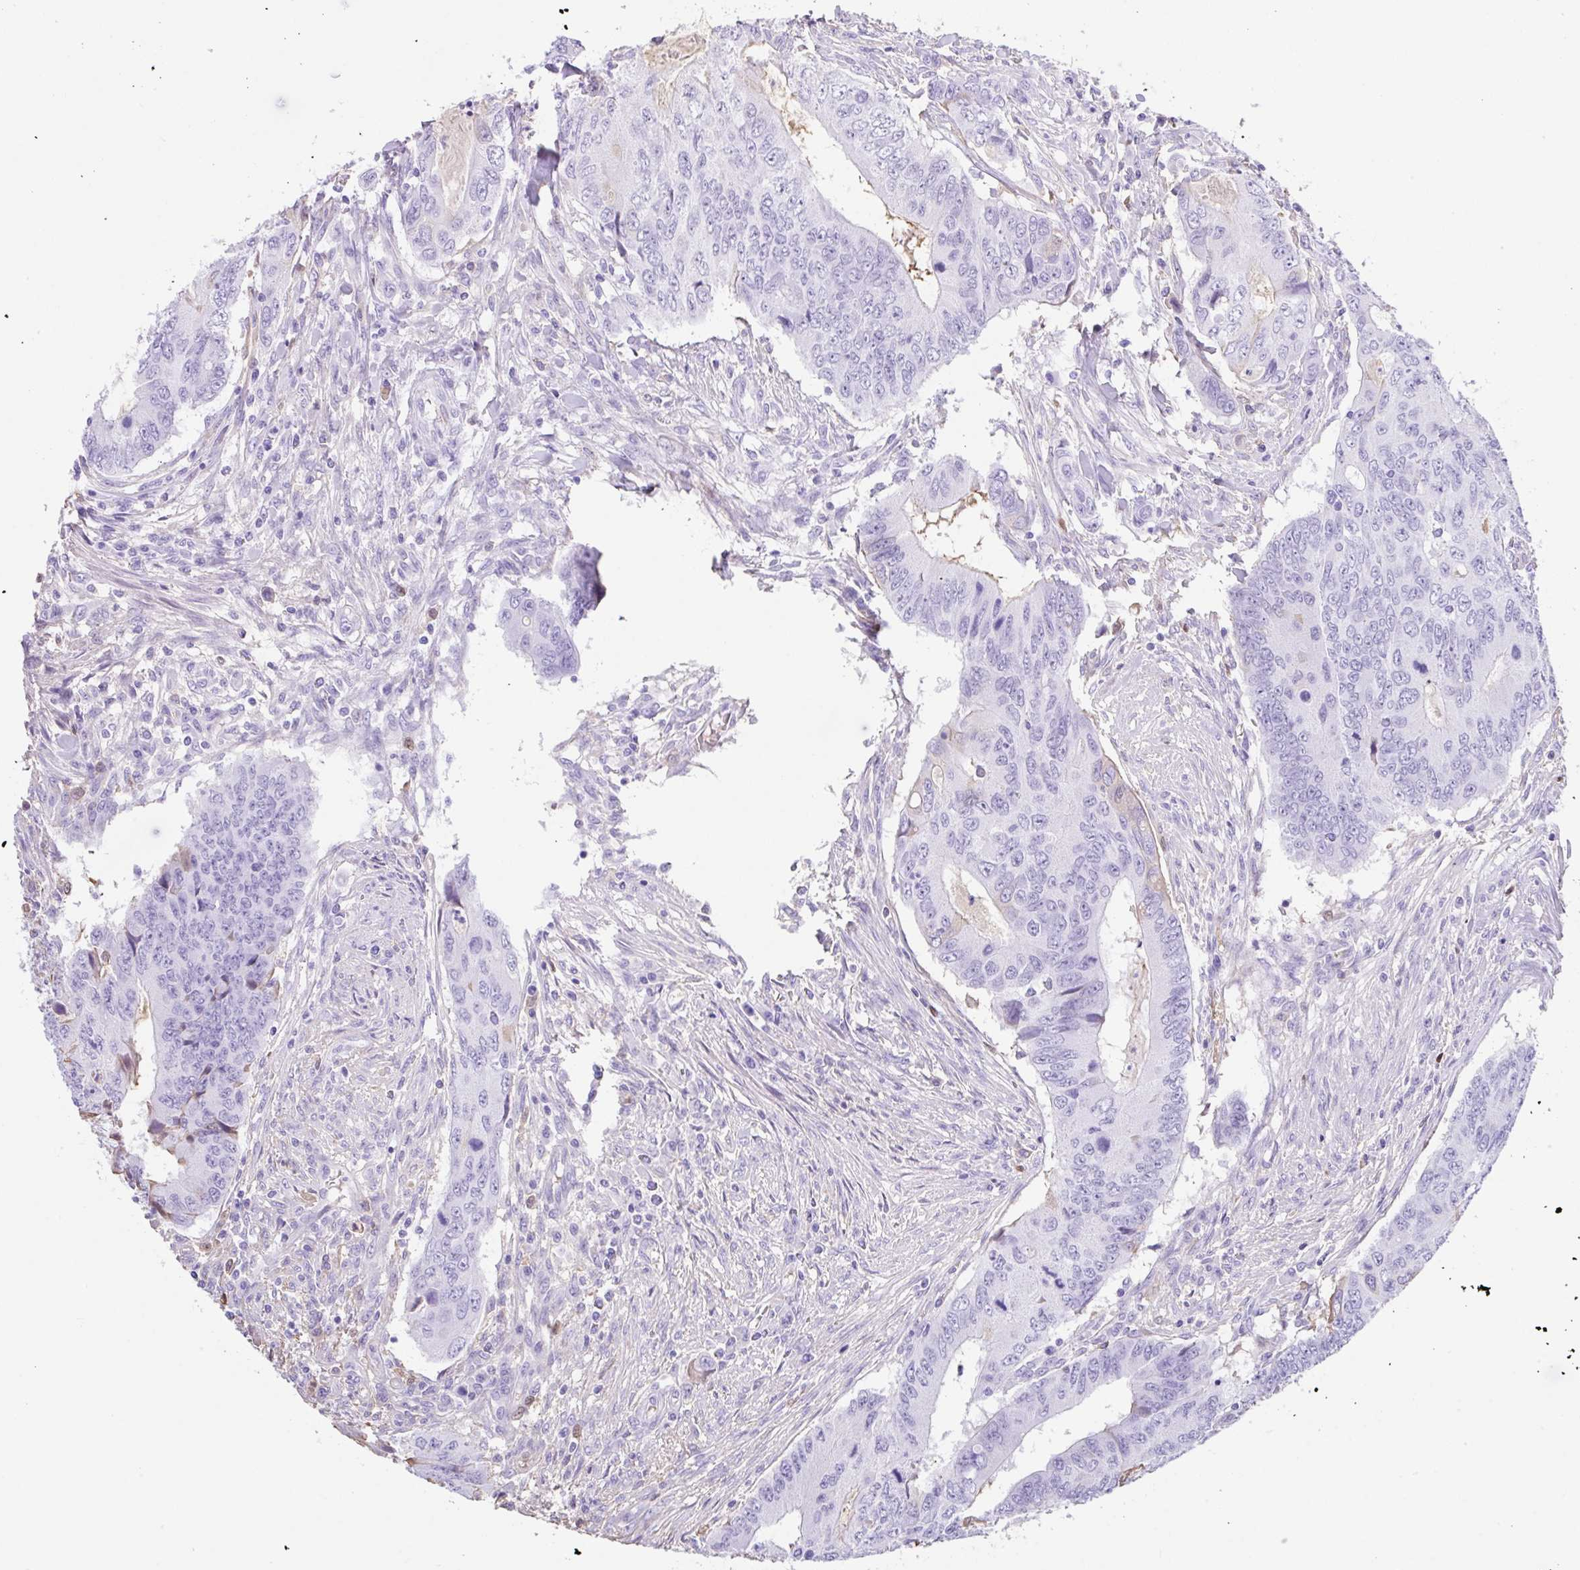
{"staining": {"intensity": "negative", "quantity": "none", "location": "none"}, "tissue": "colorectal cancer", "cell_type": "Tumor cells", "image_type": "cancer", "snomed": [{"axis": "morphology", "description": "Adenocarcinoma, NOS"}, {"axis": "topography", "description": "Colon"}], "caption": "Tumor cells are negative for brown protein staining in colorectal cancer (adenocarcinoma).", "gene": "HOXC12", "patient": {"sex": "male", "age": 53}}